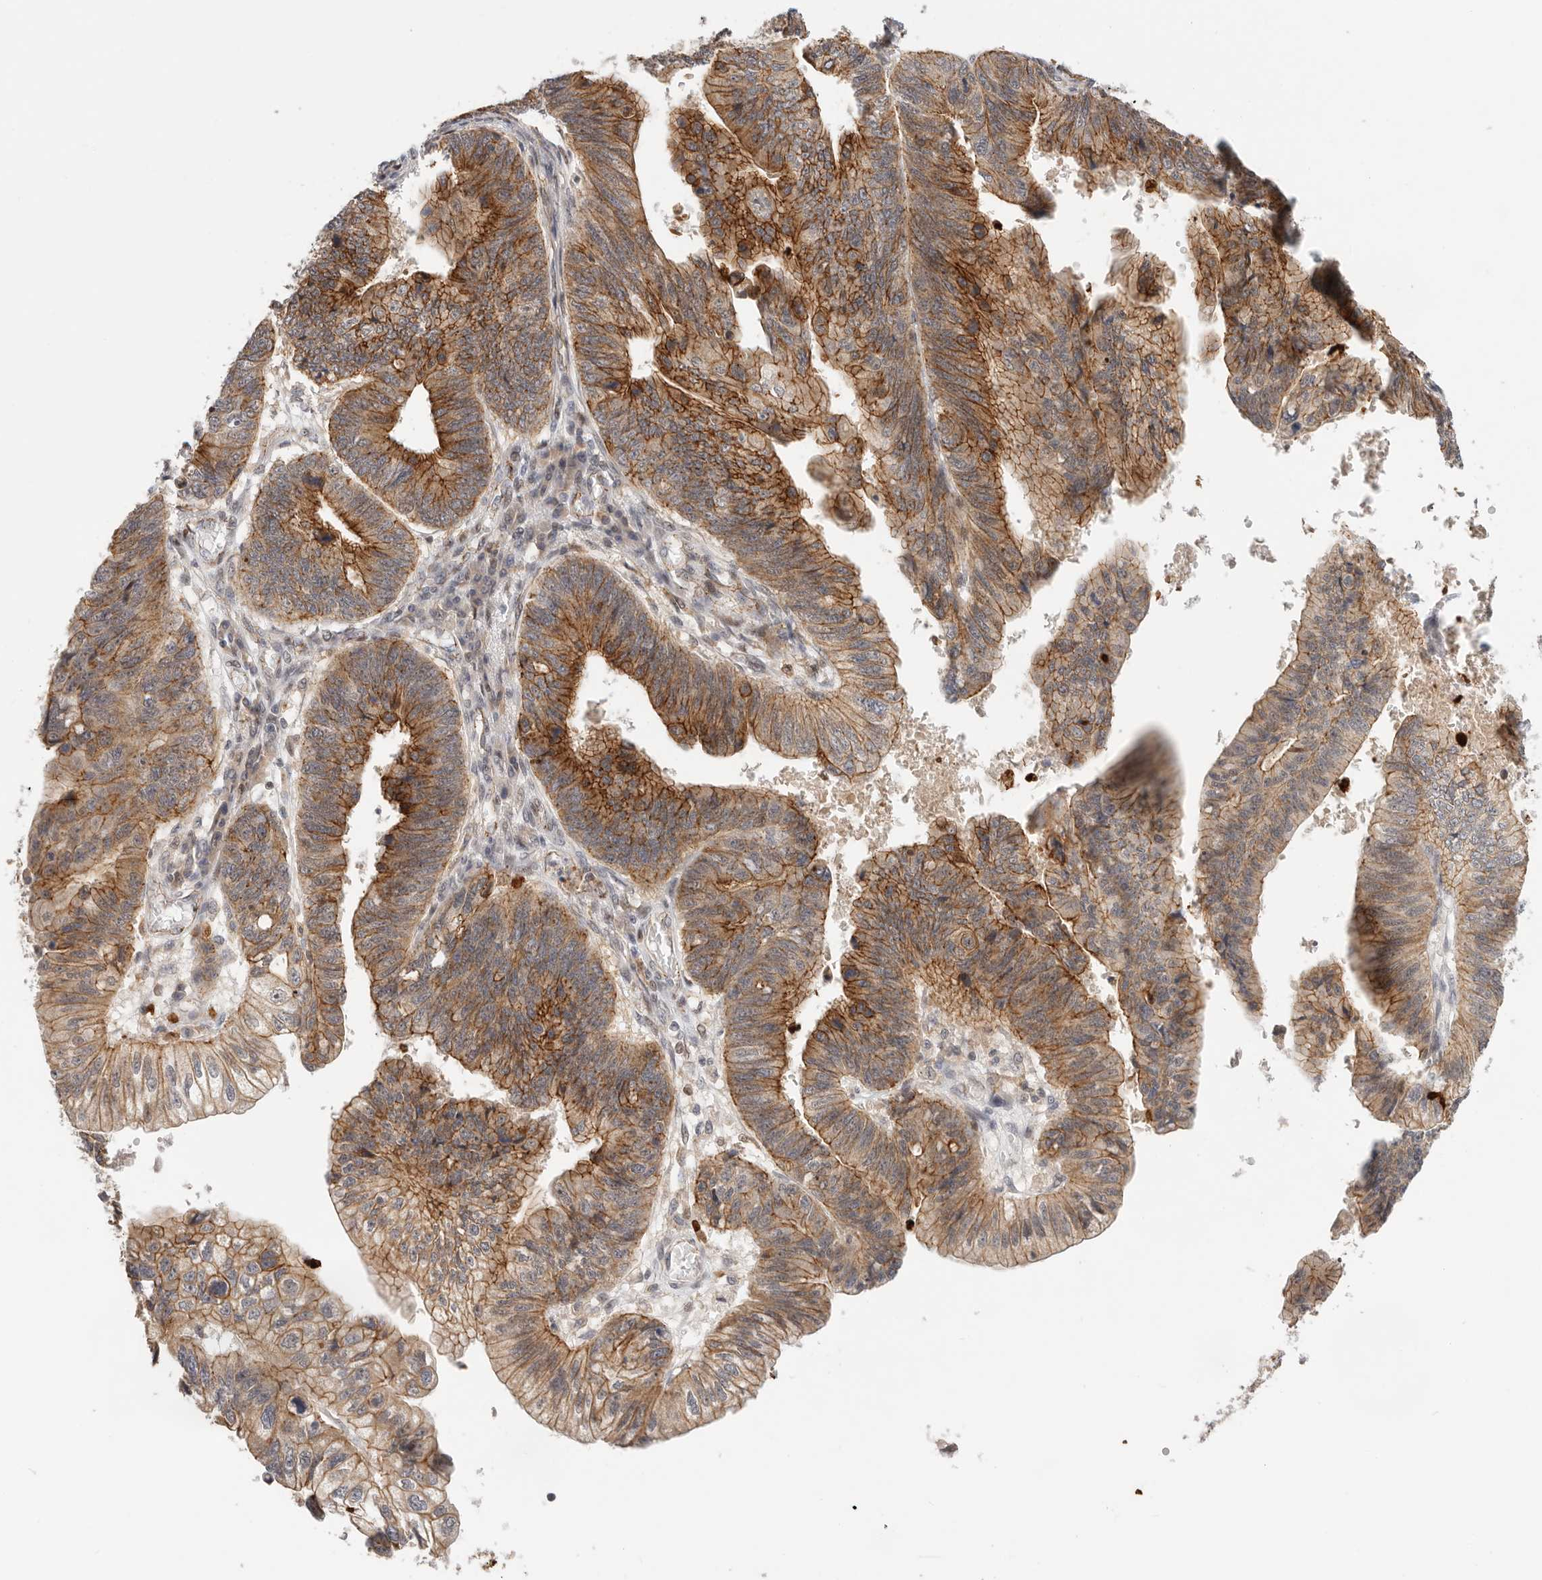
{"staining": {"intensity": "moderate", "quantity": ">75%", "location": "cytoplasmic/membranous"}, "tissue": "stomach cancer", "cell_type": "Tumor cells", "image_type": "cancer", "snomed": [{"axis": "morphology", "description": "Adenocarcinoma, NOS"}, {"axis": "topography", "description": "Stomach"}], "caption": "Tumor cells demonstrate medium levels of moderate cytoplasmic/membranous positivity in about >75% of cells in adenocarcinoma (stomach). (DAB (3,3'-diaminobenzidine) = brown stain, brightfield microscopy at high magnification).", "gene": "AFDN", "patient": {"sex": "male", "age": 59}}